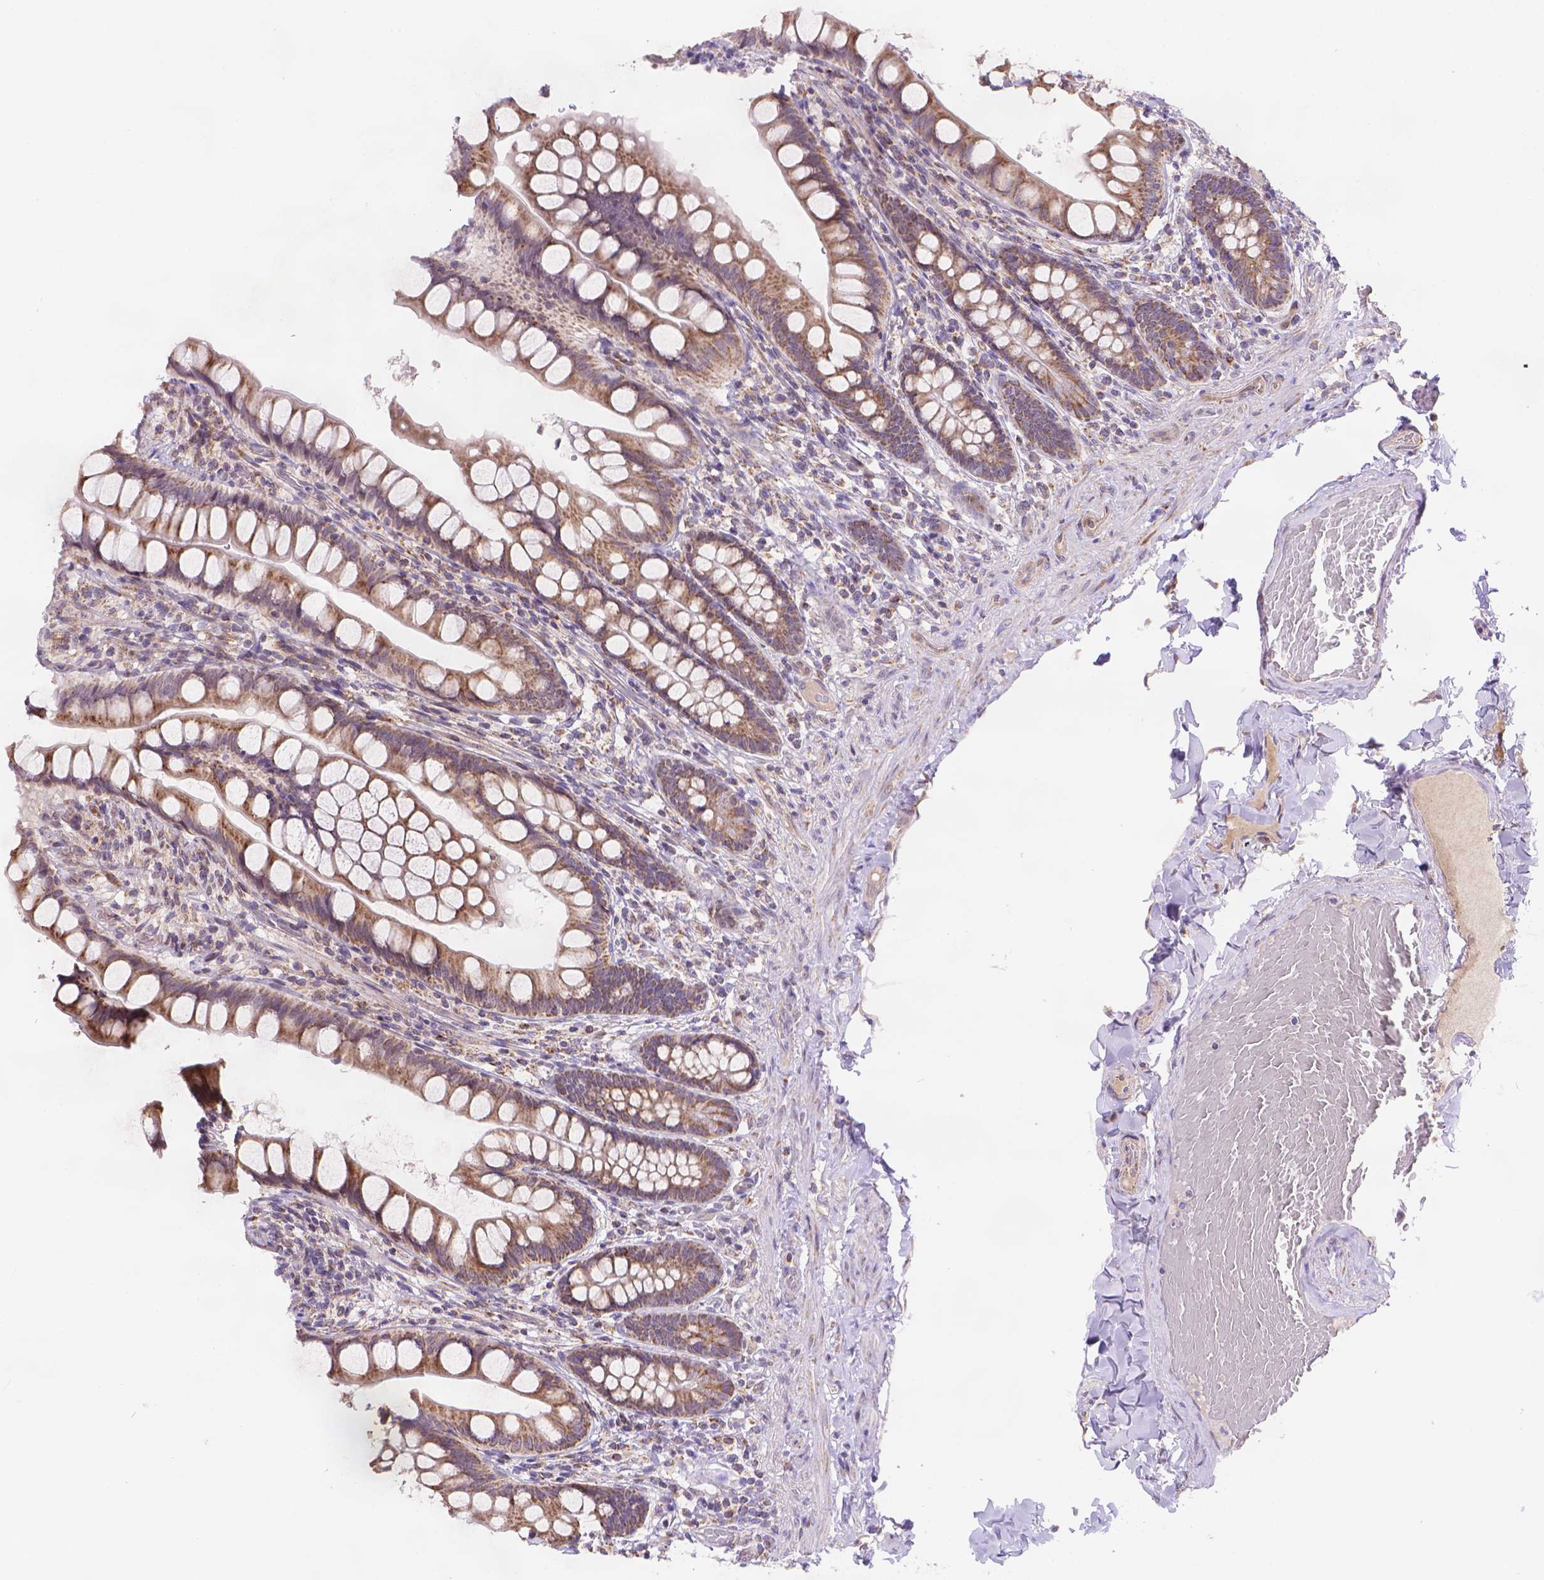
{"staining": {"intensity": "strong", "quantity": ">75%", "location": "cytoplasmic/membranous"}, "tissue": "small intestine", "cell_type": "Glandular cells", "image_type": "normal", "snomed": [{"axis": "morphology", "description": "Normal tissue, NOS"}, {"axis": "topography", "description": "Small intestine"}], "caption": "Protein staining shows strong cytoplasmic/membranous expression in approximately >75% of glandular cells in benign small intestine.", "gene": "CYYR1", "patient": {"sex": "male", "age": 70}}